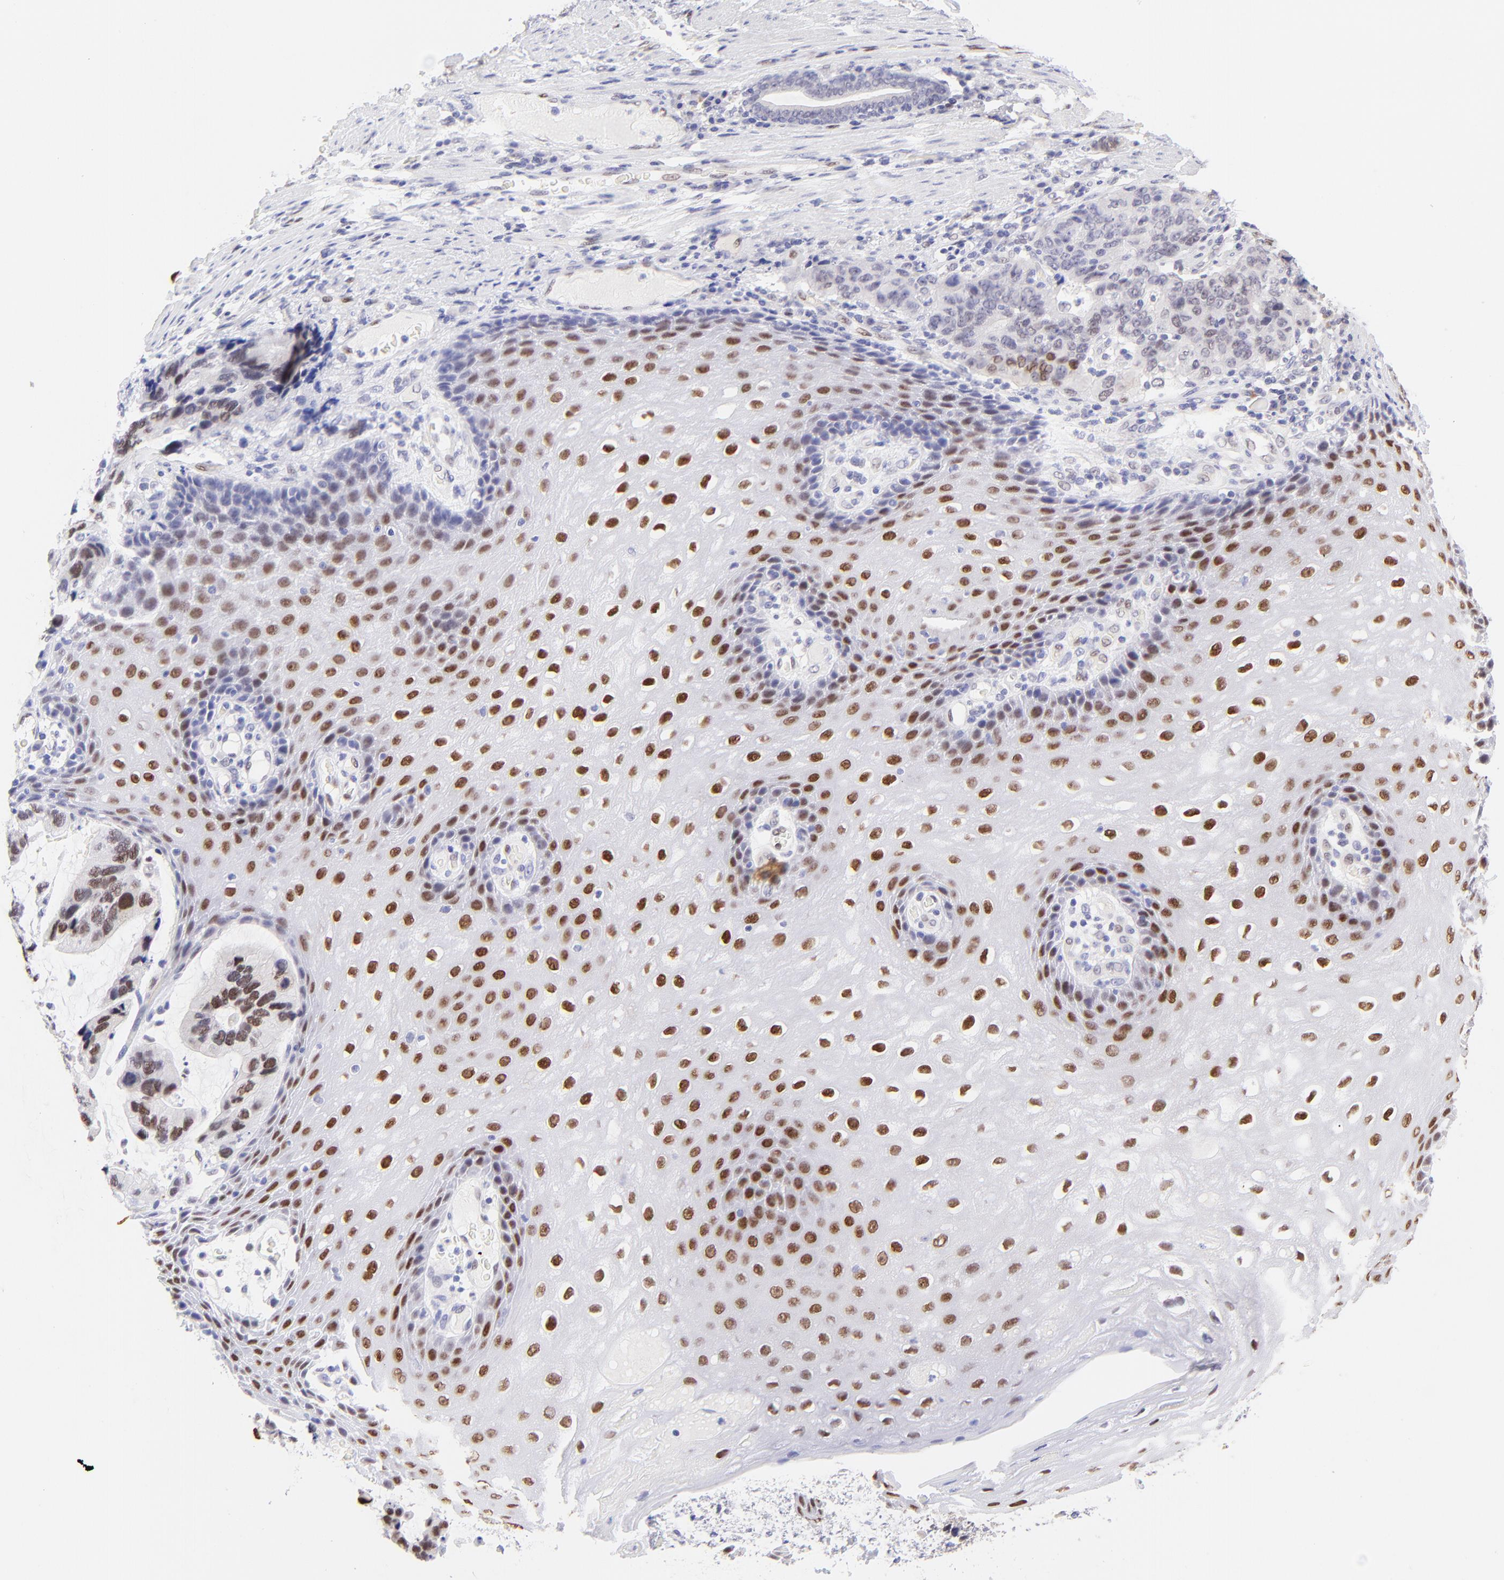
{"staining": {"intensity": "weak", "quantity": "25%-75%", "location": "nuclear"}, "tissue": "stomach cancer", "cell_type": "Tumor cells", "image_type": "cancer", "snomed": [{"axis": "morphology", "description": "Adenocarcinoma, NOS"}, {"axis": "topography", "description": "Esophagus"}, {"axis": "topography", "description": "Stomach"}], "caption": "Stomach cancer (adenocarcinoma) was stained to show a protein in brown. There is low levels of weak nuclear expression in approximately 25%-75% of tumor cells.", "gene": "KLF4", "patient": {"sex": "male", "age": 74}}